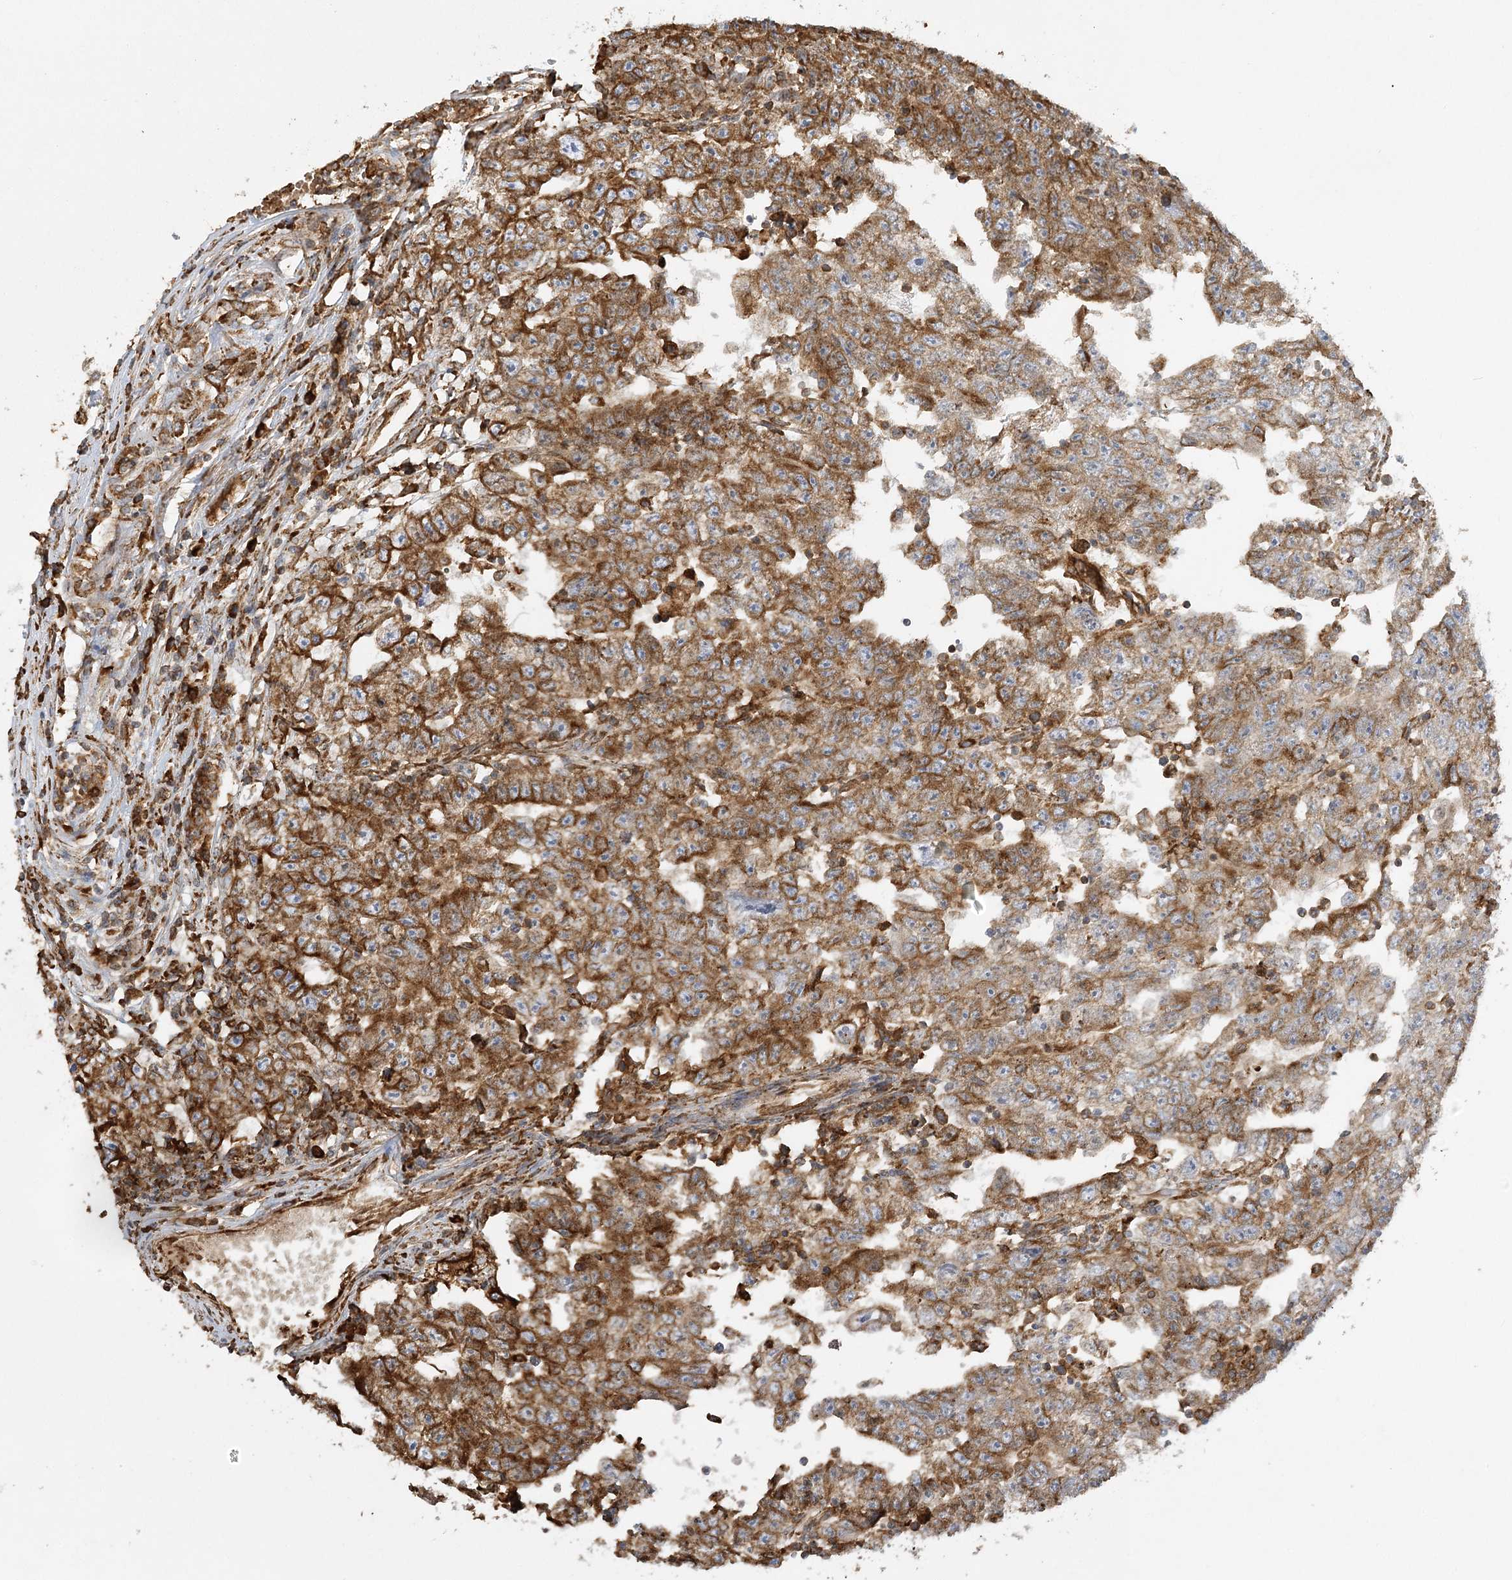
{"staining": {"intensity": "strong", "quantity": "25%-75%", "location": "cytoplasmic/membranous"}, "tissue": "testis cancer", "cell_type": "Tumor cells", "image_type": "cancer", "snomed": [{"axis": "morphology", "description": "Carcinoma, Embryonal, NOS"}, {"axis": "topography", "description": "Testis"}], "caption": "Immunohistochemistry of human testis cancer reveals high levels of strong cytoplasmic/membranous positivity in approximately 25%-75% of tumor cells.", "gene": "ACAP2", "patient": {"sex": "male", "age": 25}}